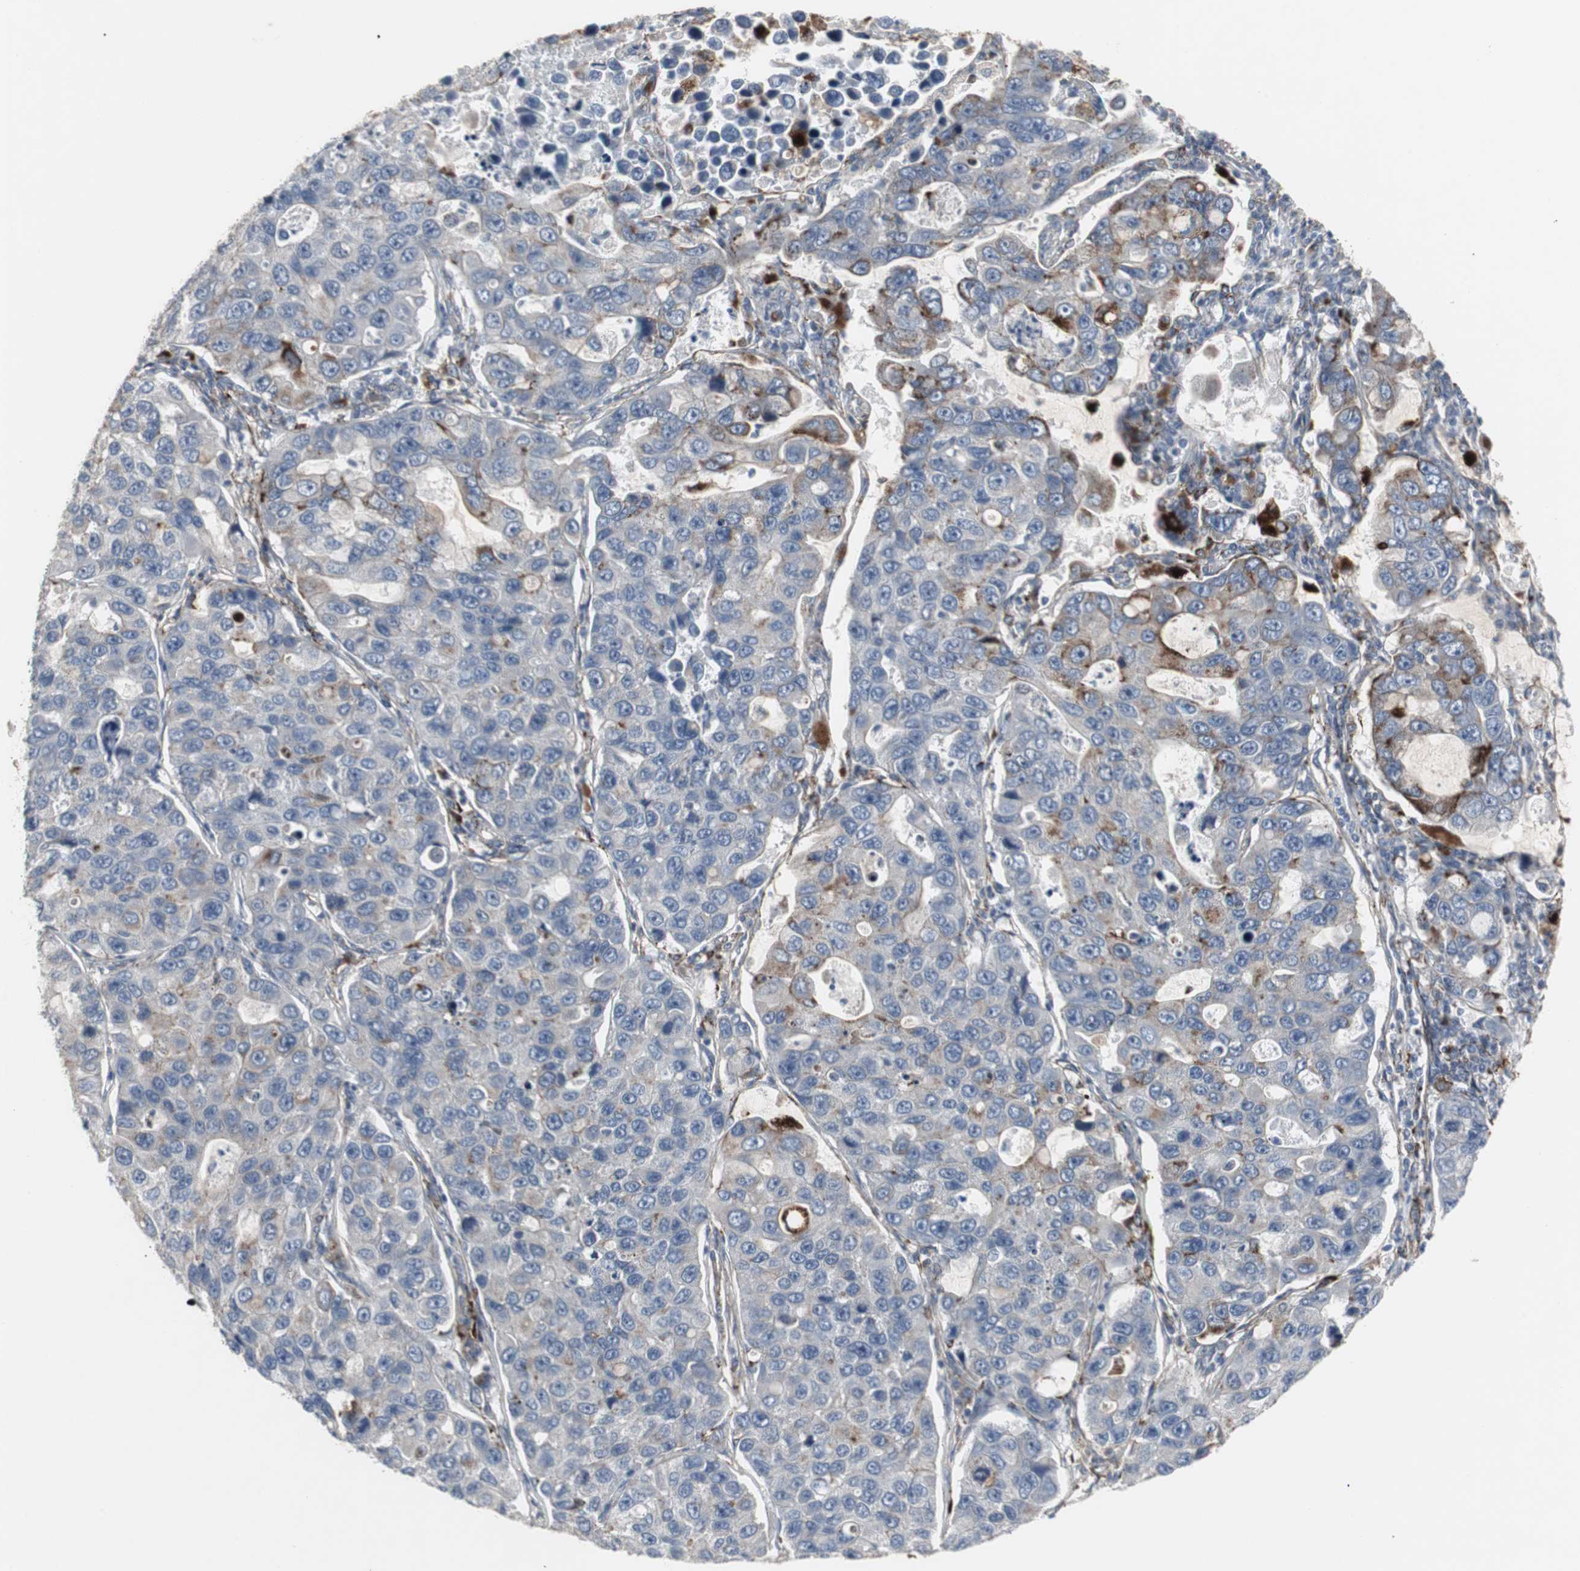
{"staining": {"intensity": "strong", "quantity": "<25%", "location": "cytoplasmic/membranous"}, "tissue": "lung cancer", "cell_type": "Tumor cells", "image_type": "cancer", "snomed": [{"axis": "morphology", "description": "Adenocarcinoma, NOS"}, {"axis": "topography", "description": "Lung"}], "caption": "Strong cytoplasmic/membranous protein positivity is identified in about <25% of tumor cells in lung adenocarcinoma.", "gene": "GBA1", "patient": {"sex": "male", "age": 64}}